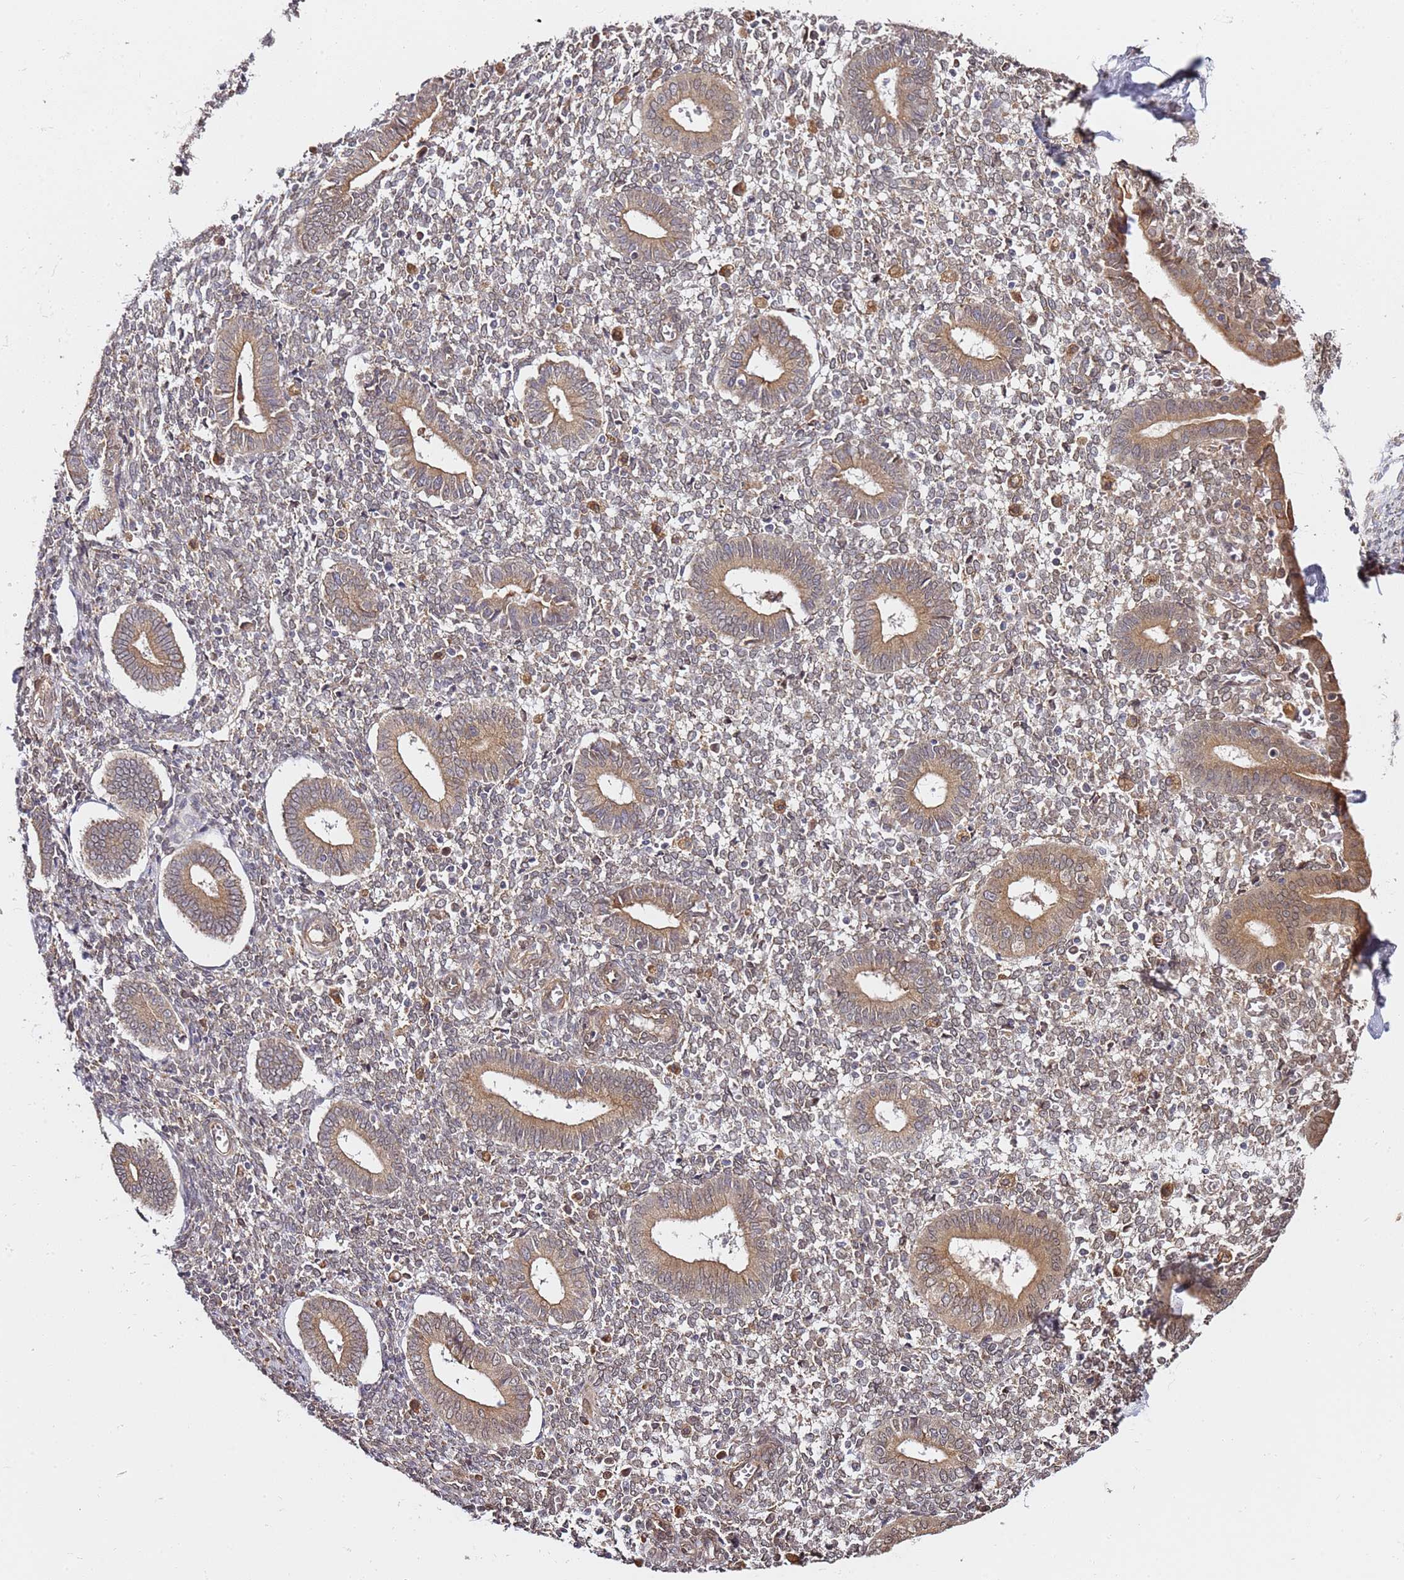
{"staining": {"intensity": "weak", "quantity": "<25%", "location": "cytoplasmic/membranous"}, "tissue": "endometrium", "cell_type": "Cells in endometrial stroma", "image_type": "normal", "snomed": [{"axis": "morphology", "description": "Normal tissue, NOS"}, {"axis": "topography", "description": "Endometrium"}], "caption": "High power microscopy histopathology image of an immunohistochemistry (IHC) image of benign endometrium, revealing no significant expression in cells in endometrial stroma.", "gene": "PRKAB2", "patient": {"sex": "female", "age": 44}}